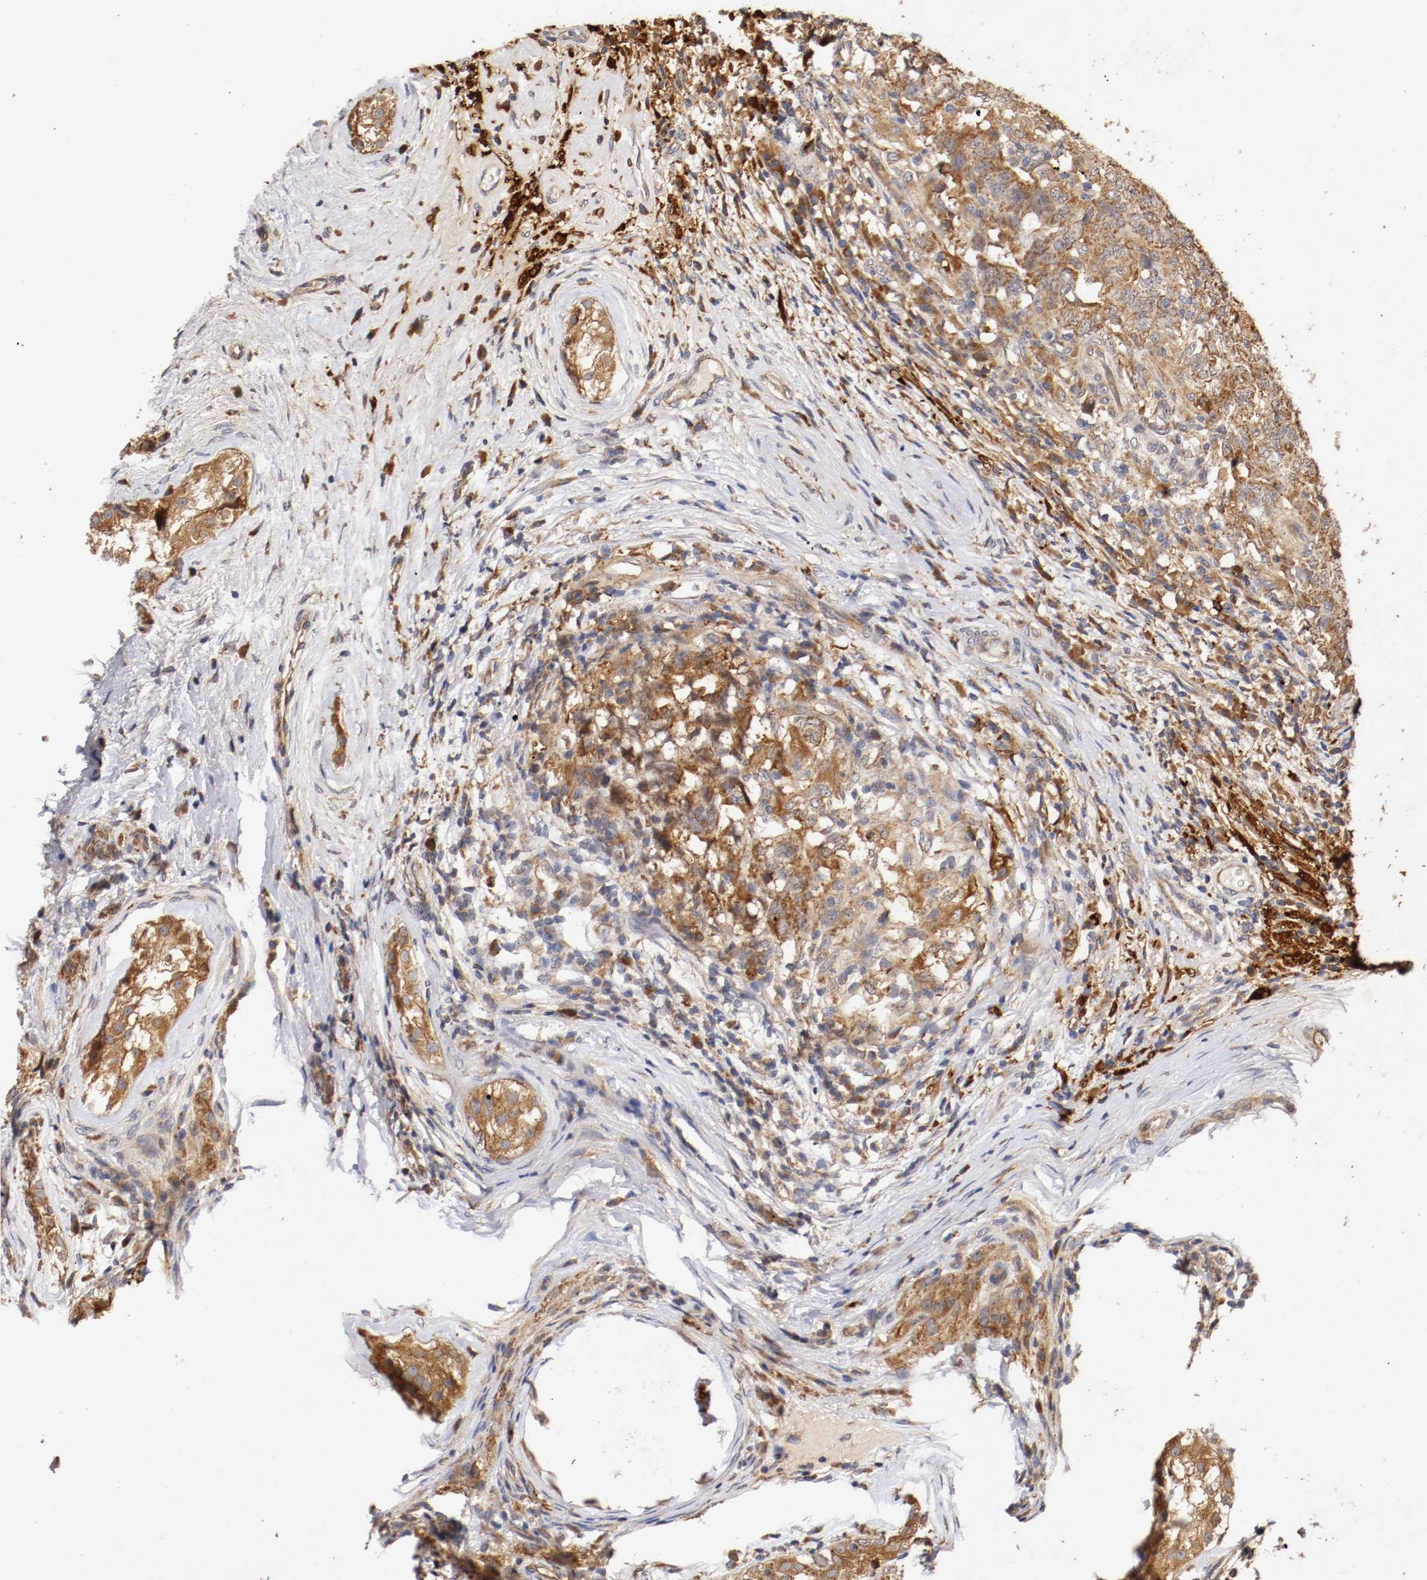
{"staining": {"intensity": "moderate", "quantity": ">75%", "location": "cytoplasmic/membranous"}, "tissue": "testis cancer", "cell_type": "Tumor cells", "image_type": "cancer", "snomed": [{"axis": "morphology", "description": "Carcinoma, Embryonal, NOS"}, {"axis": "topography", "description": "Testis"}], "caption": "Embryonal carcinoma (testis) tissue reveals moderate cytoplasmic/membranous expression in approximately >75% of tumor cells, visualized by immunohistochemistry.", "gene": "VEZT", "patient": {"sex": "male", "age": 21}}